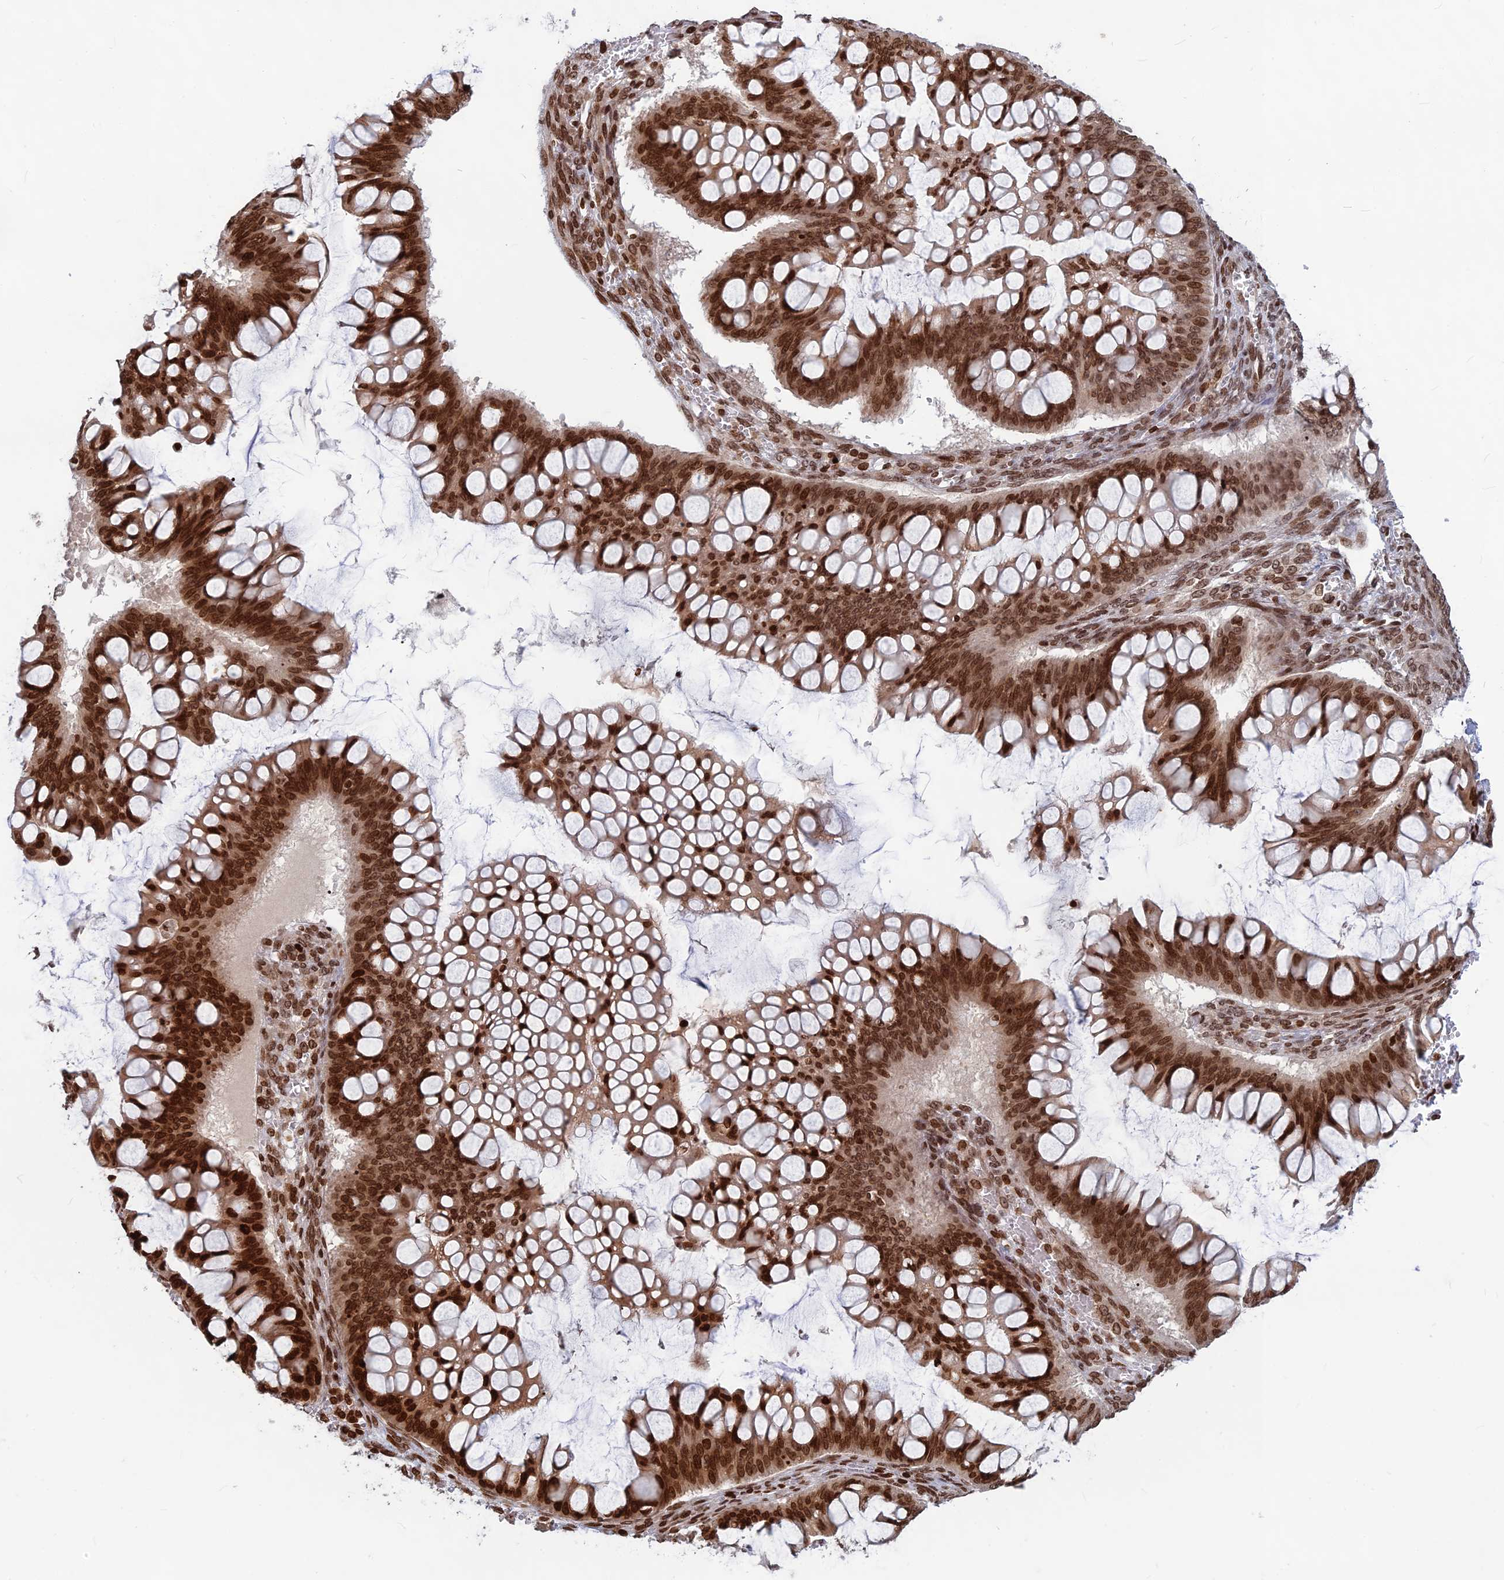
{"staining": {"intensity": "strong", "quantity": ">75%", "location": "nuclear"}, "tissue": "ovarian cancer", "cell_type": "Tumor cells", "image_type": "cancer", "snomed": [{"axis": "morphology", "description": "Cystadenocarcinoma, mucinous, NOS"}, {"axis": "topography", "description": "Ovary"}], "caption": "IHC histopathology image of human ovarian cancer stained for a protein (brown), which exhibits high levels of strong nuclear positivity in about >75% of tumor cells.", "gene": "TET2", "patient": {"sex": "female", "age": 73}}